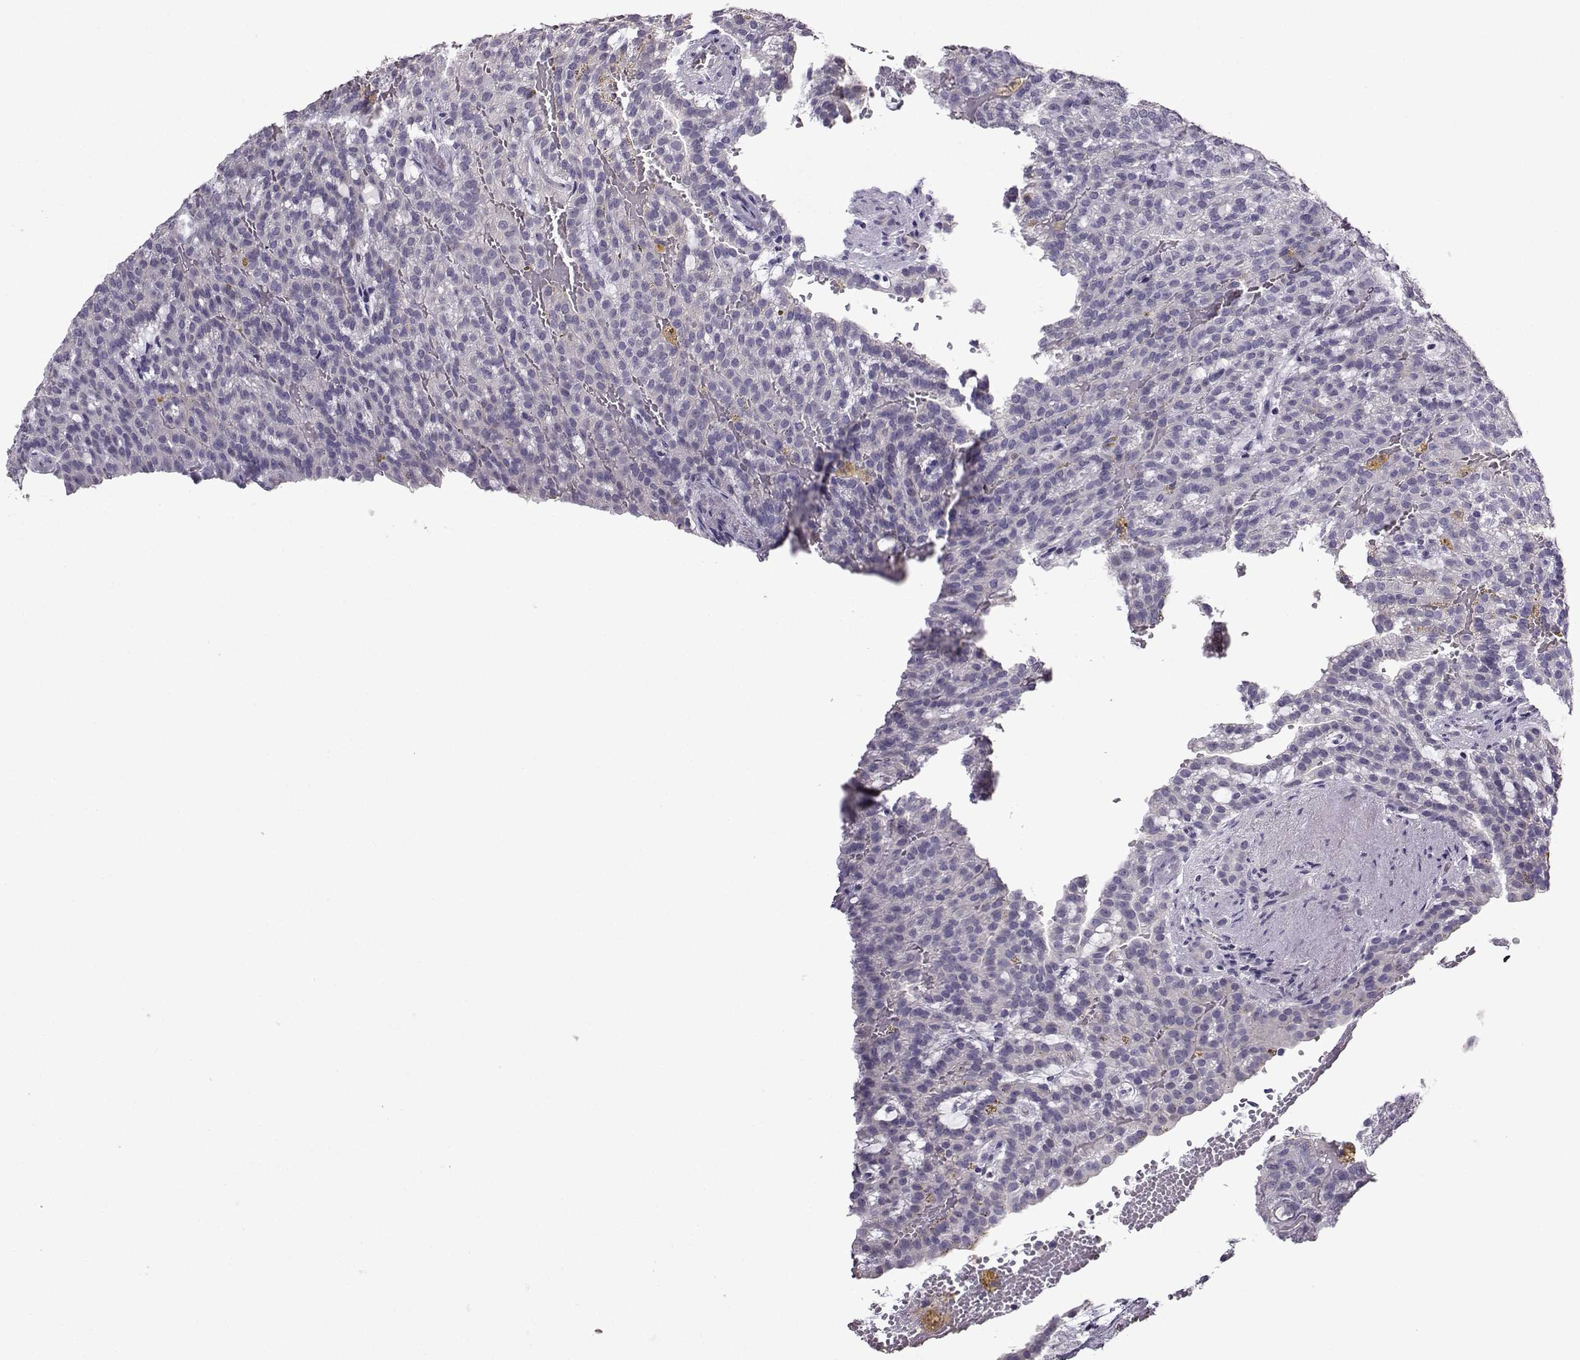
{"staining": {"intensity": "weak", "quantity": "<25%", "location": "cytoplasmic/membranous"}, "tissue": "renal cancer", "cell_type": "Tumor cells", "image_type": "cancer", "snomed": [{"axis": "morphology", "description": "Adenocarcinoma, NOS"}, {"axis": "topography", "description": "Kidney"}], "caption": "A high-resolution histopathology image shows immunohistochemistry (IHC) staining of renal cancer (adenocarcinoma), which displays no significant staining in tumor cells.", "gene": "CRYBB1", "patient": {"sex": "male", "age": 63}}